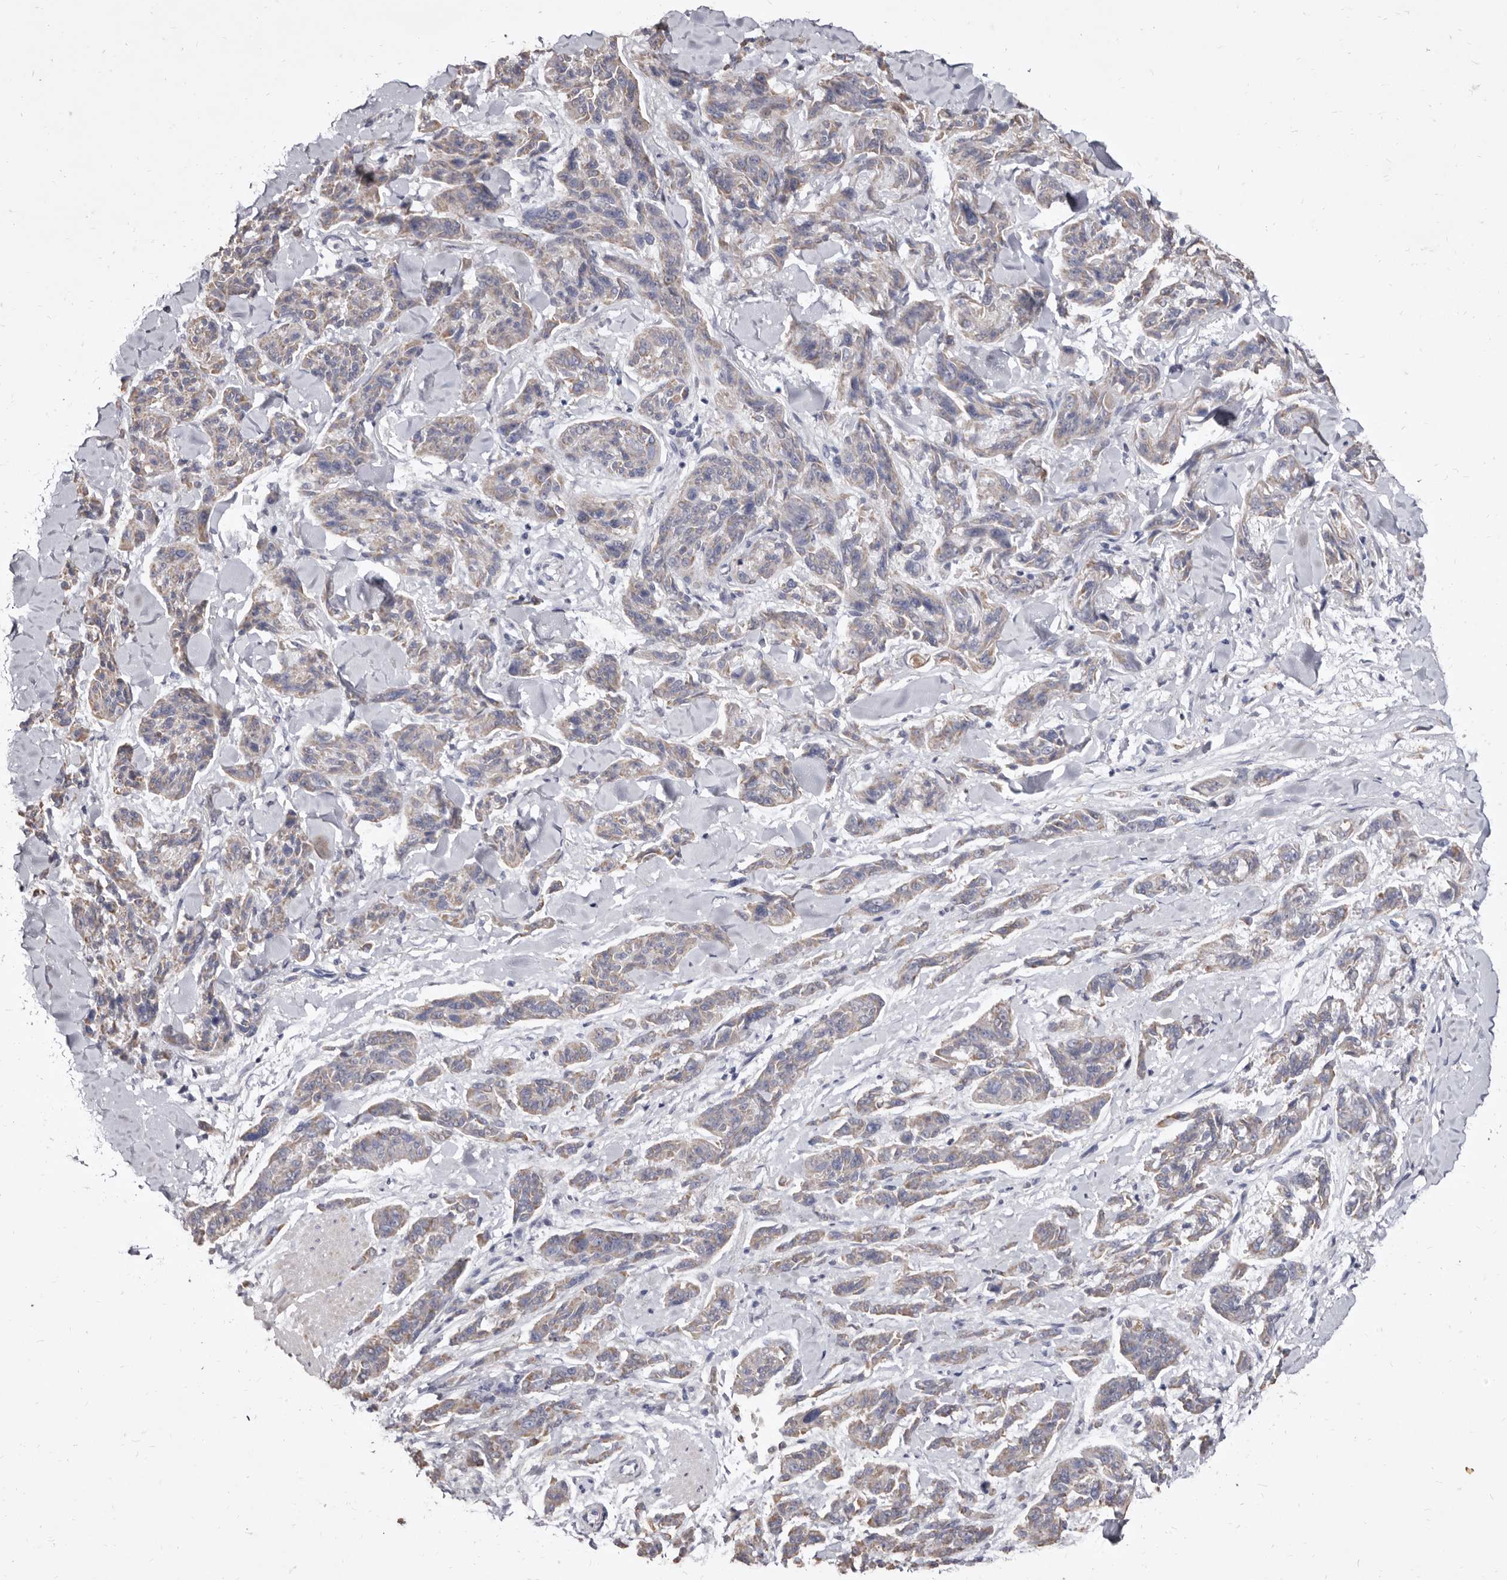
{"staining": {"intensity": "weak", "quantity": "25%-75%", "location": "cytoplasmic/membranous"}, "tissue": "melanoma", "cell_type": "Tumor cells", "image_type": "cancer", "snomed": [{"axis": "morphology", "description": "Malignant melanoma, NOS"}, {"axis": "topography", "description": "Skin"}], "caption": "A brown stain shows weak cytoplasmic/membranous staining of a protein in human malignant melanoma tumor cells.", "gene": "CYP2E1", "patient": {"sex": "male", "age": 53}}